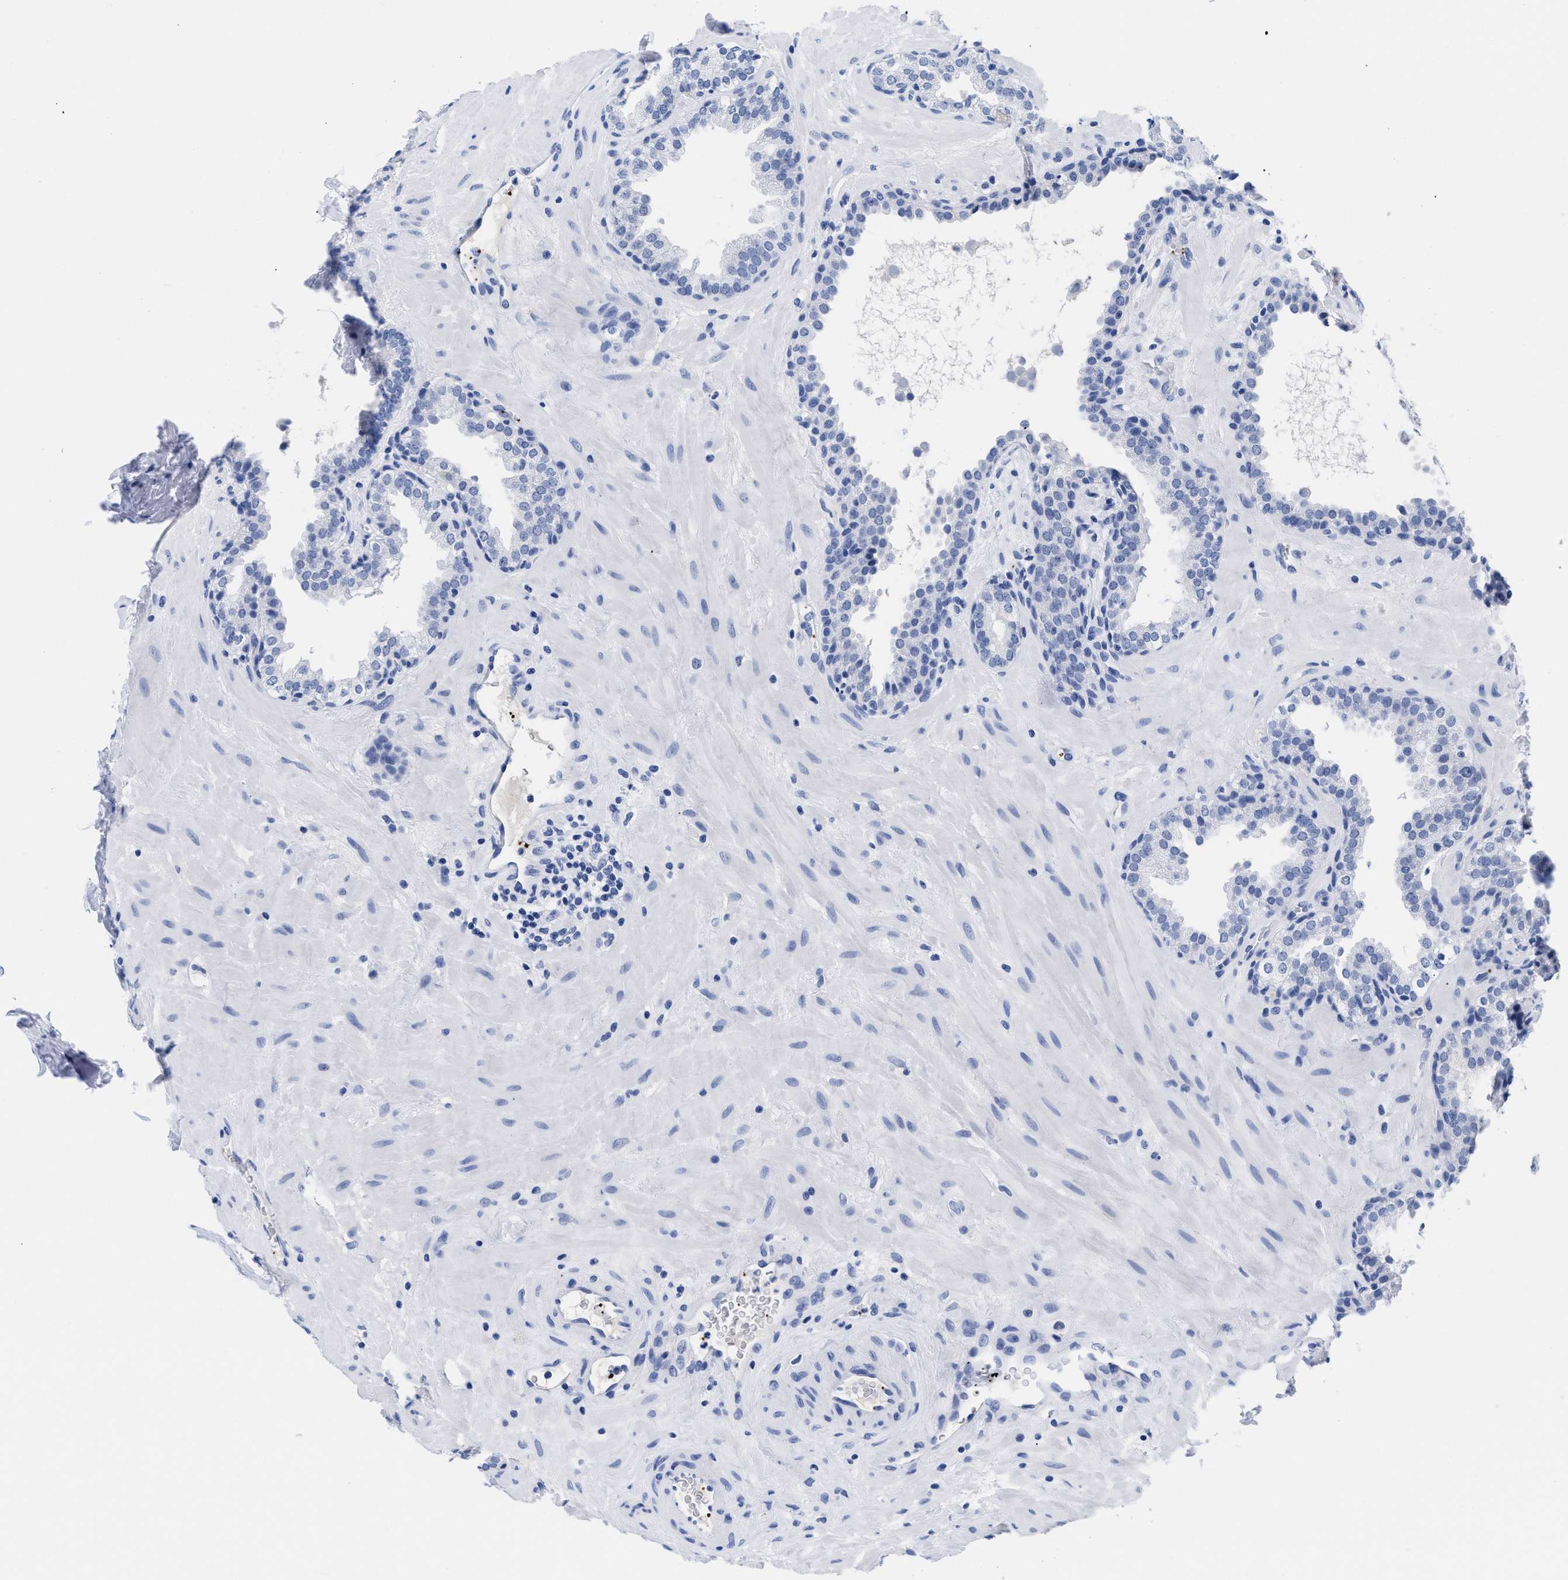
{"staining": {"intensity": "negative", "quantity": "none", "location": "none"}, "tissue": "prostate", "cell_type": "Glandular cells", "image_type": "normal", "snomed": [{"axis": "morphology", "description": "Normal tissue, NOS"}, {"axis": "topography", "description": "Prostate"}], "caption": "Immunohistochemistry micrograph of benign prostate stained for a protein (brown), which shows no staining in glandular cells. (Brightfield microscopy of DAB immunohistochemistry (IHC) at high magnification).", "gene": "TREML1", "patient": {"sex": "male", "age": 51}}